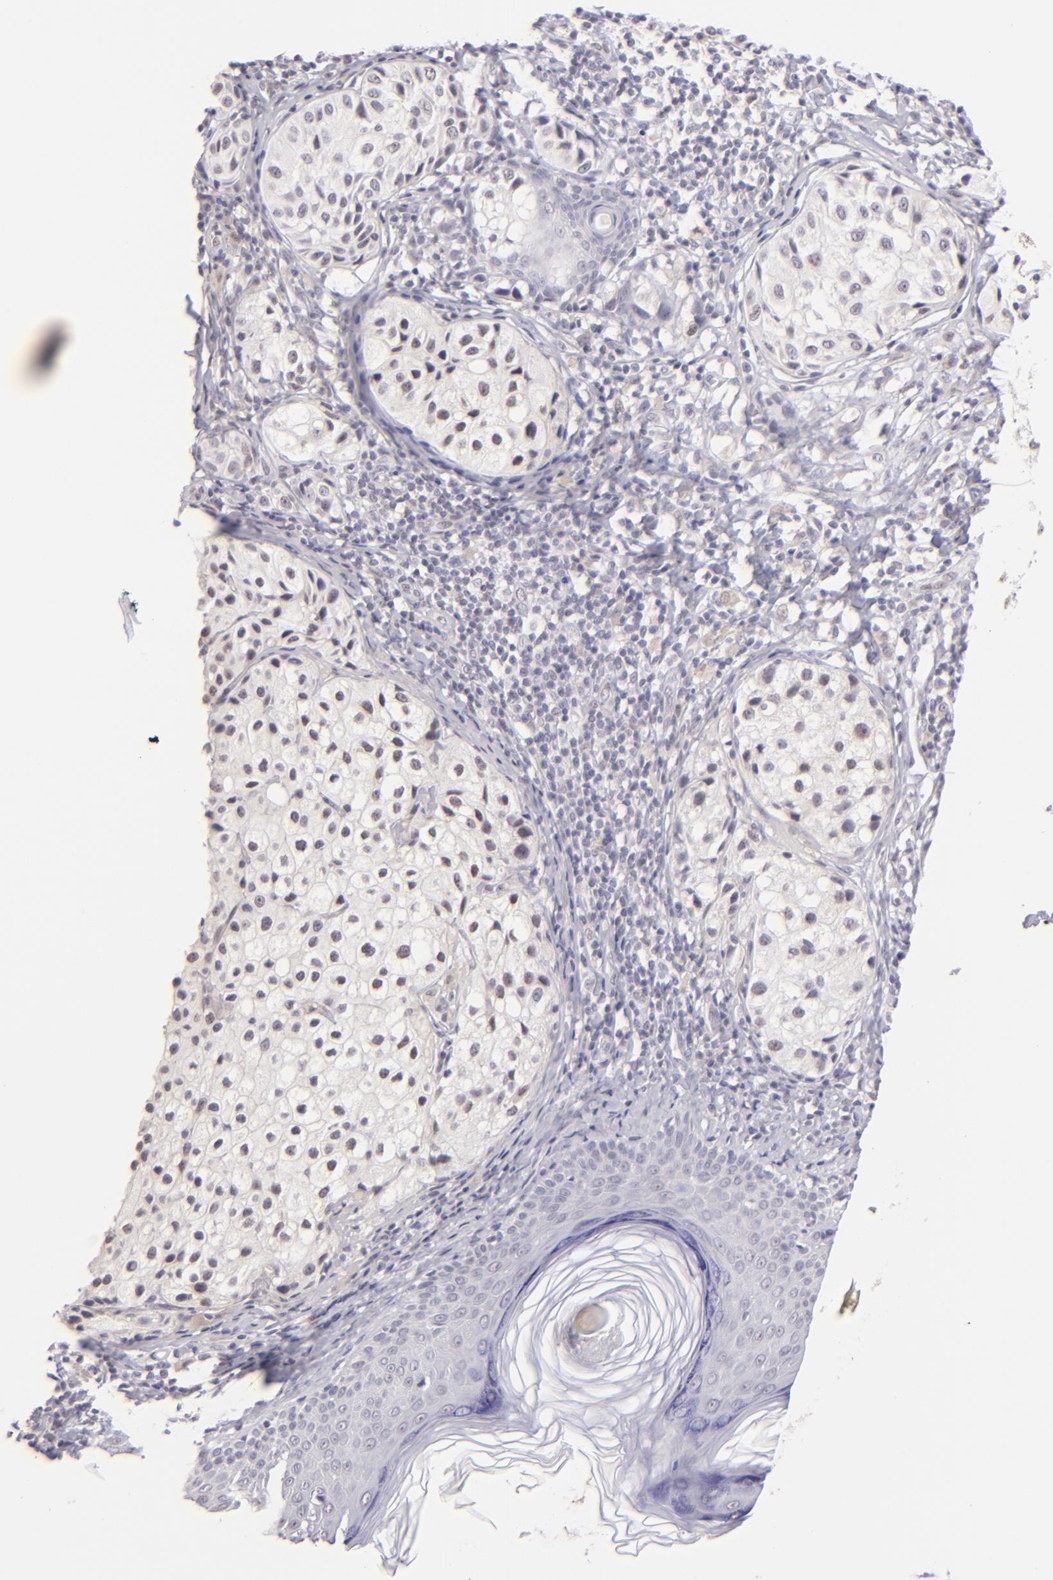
{"staining": {"intensity": "negative", "quantity": "none", "location": "none"}, "tissue": "melanoma", "cell_type": "Tumor cells", "image_type": "cancer", "snomed": [{"axis": "morphology", "description": "Malignant melanoma, NOS"}, {"axis": "topography", "description": "Skin"}], "caption": "Immunohistochemistry photomicrograph of neoplastic tissue: malignant melanoma stained with DAB reveals no significant protein expression in tumor cells.", "gene": "MAGEA1", "patient": {"sex": "male", "age": 23}}